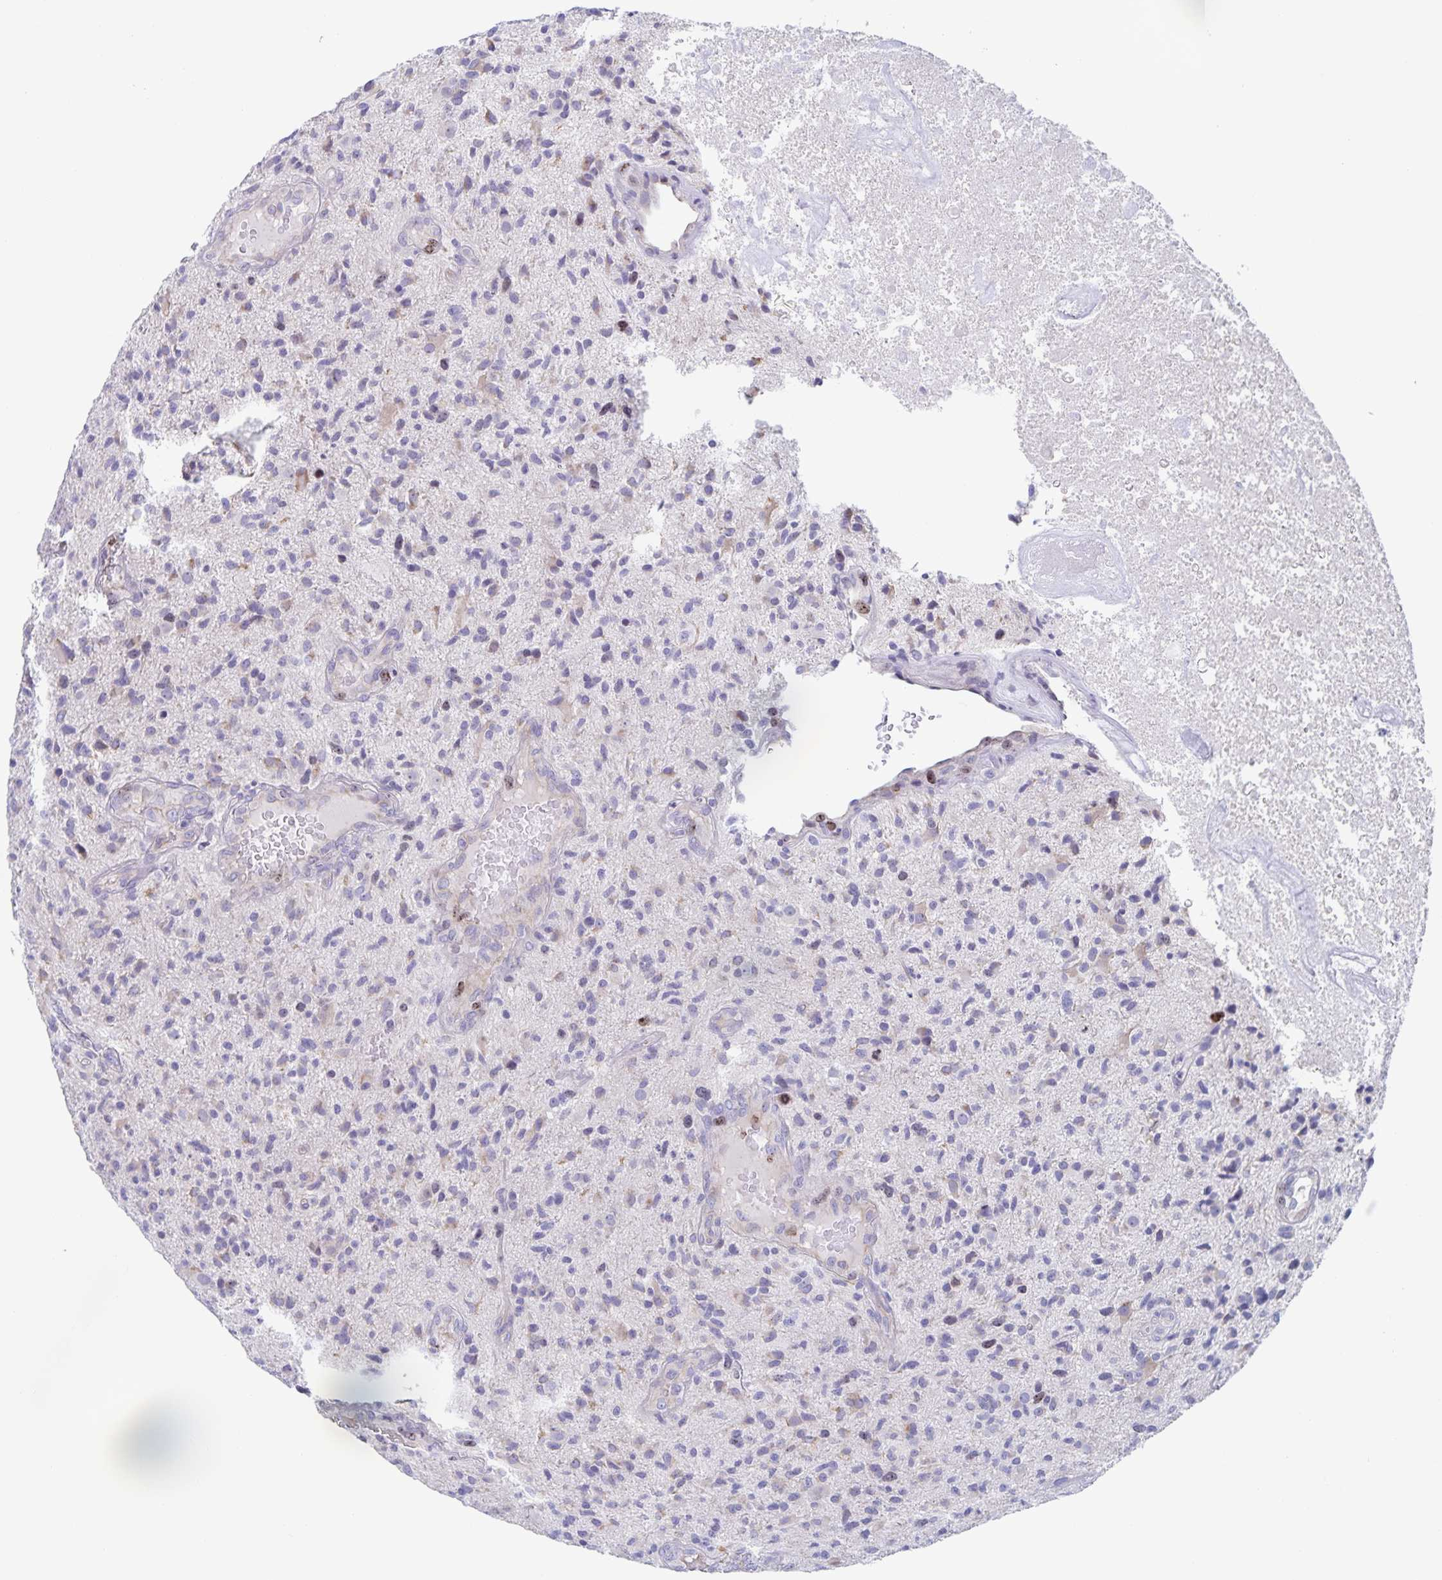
{"staining": {"intensity": "negative", "quantity": "none", "location": "none"}, "tissue": "glioma", "cell_type": "Tumor cells", "image_type": "cancer", "snomed": [{"axis": "morphology", "description": "Glioma, malignant, High grade"}, {"axis": "topography", "description": "Brain"}], "caption": "The IHC micrograph has no significant expression in tumor cells of malignant glioma (high-grade) tissue.", "gene": "CENPH", "patient": {"sex": "male", "age": 55}}